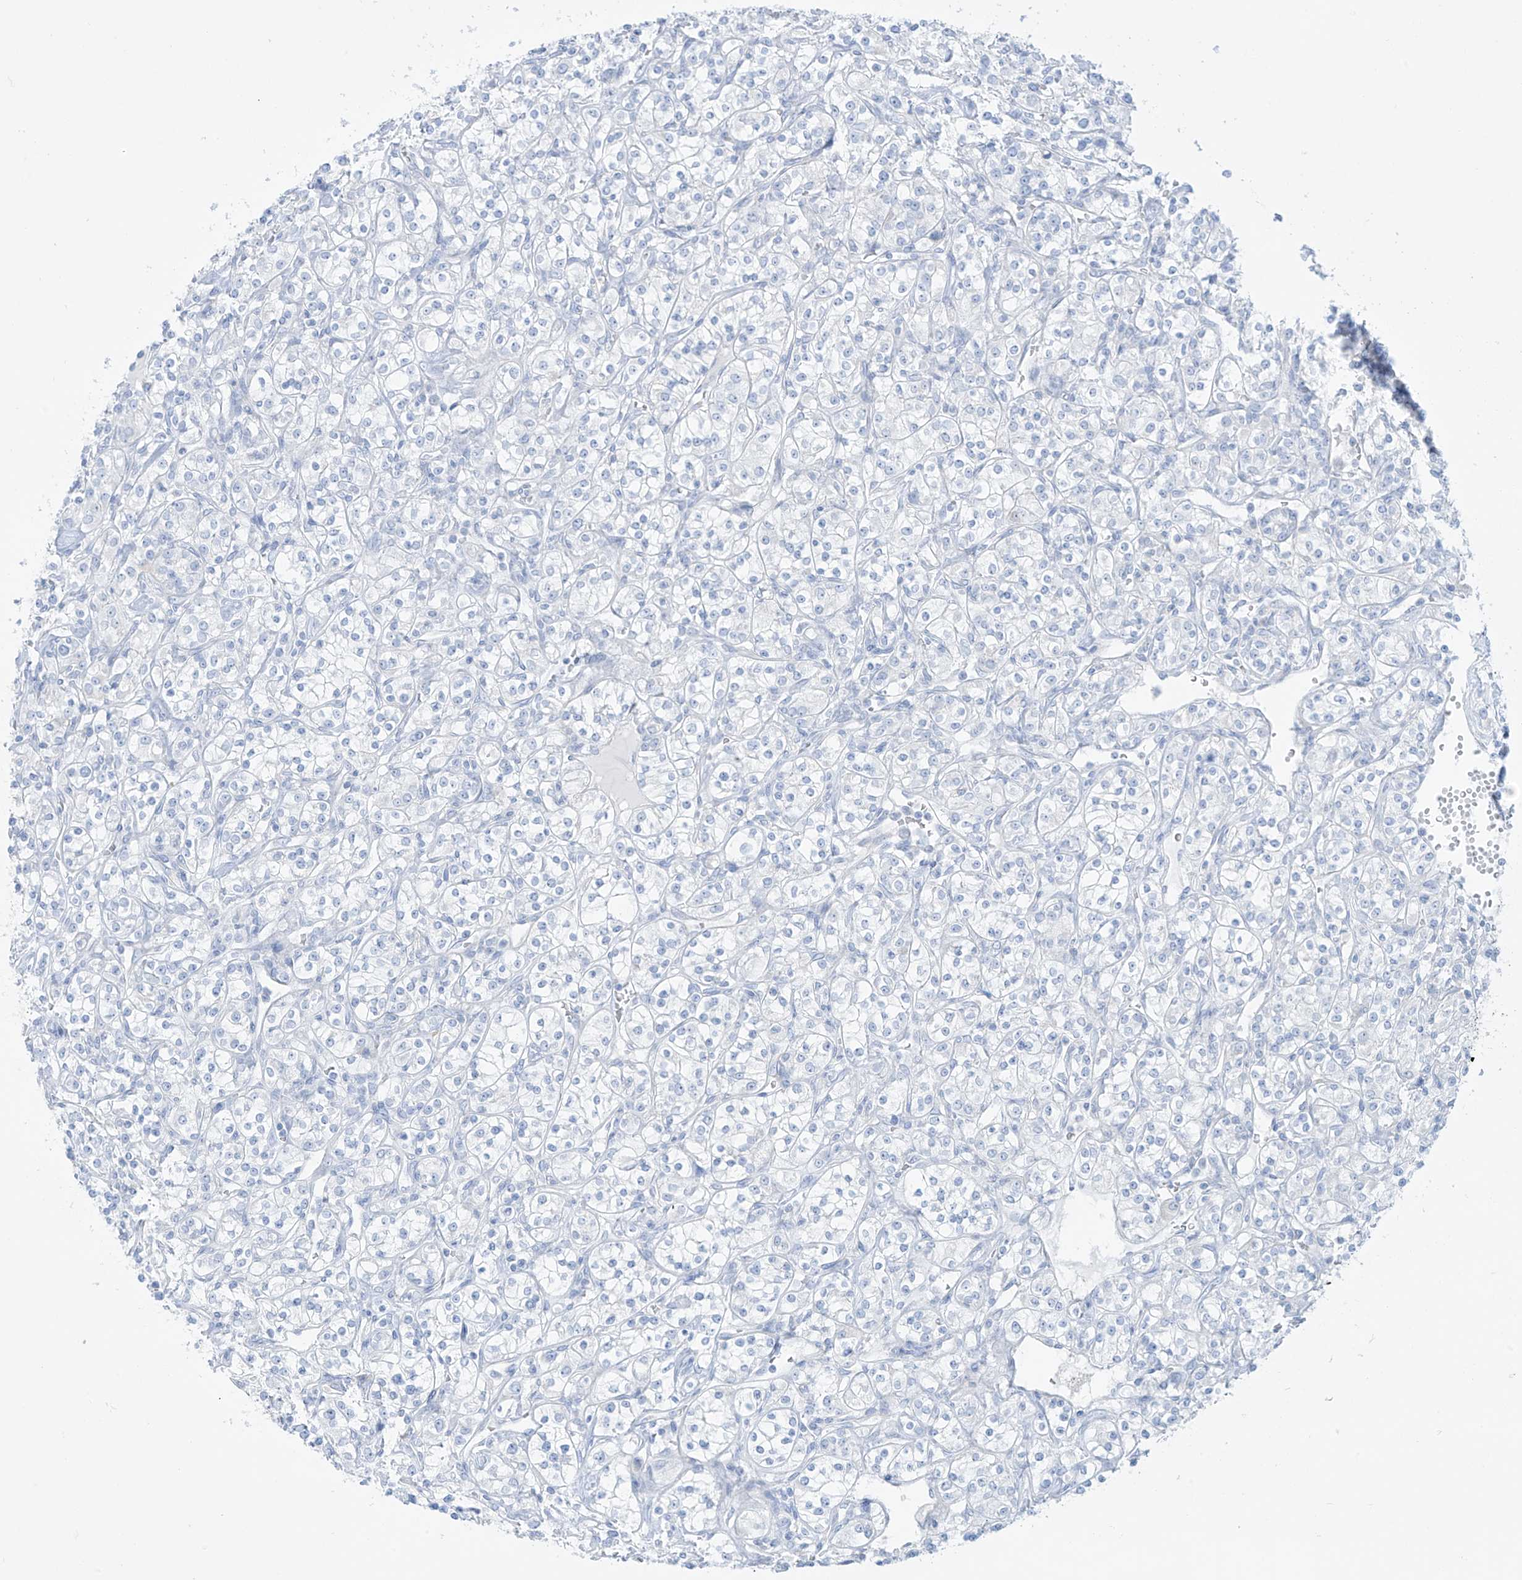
{"staining": {"intensity": "negative", "quantity": "none", "location": "none"}, "tissue": "renal cancer", "cell_type": "Tumor cells", "image_type": "cancer", "snomed": [{"axis": "morphology", "description": "Adenocarcinoma, NOS"}, {"axis": "topography", "description": "Kidney"}], "caption": "This micrograph is of adenocarcinoma (renal) stained with immunohistochemistry (IHC) to label a protein in brown with the nuclei are counter-stained blue. There is no expression in tumor cells.", "gene": "SLC26A3", "patient": {"sex": "male", "age": 77}}